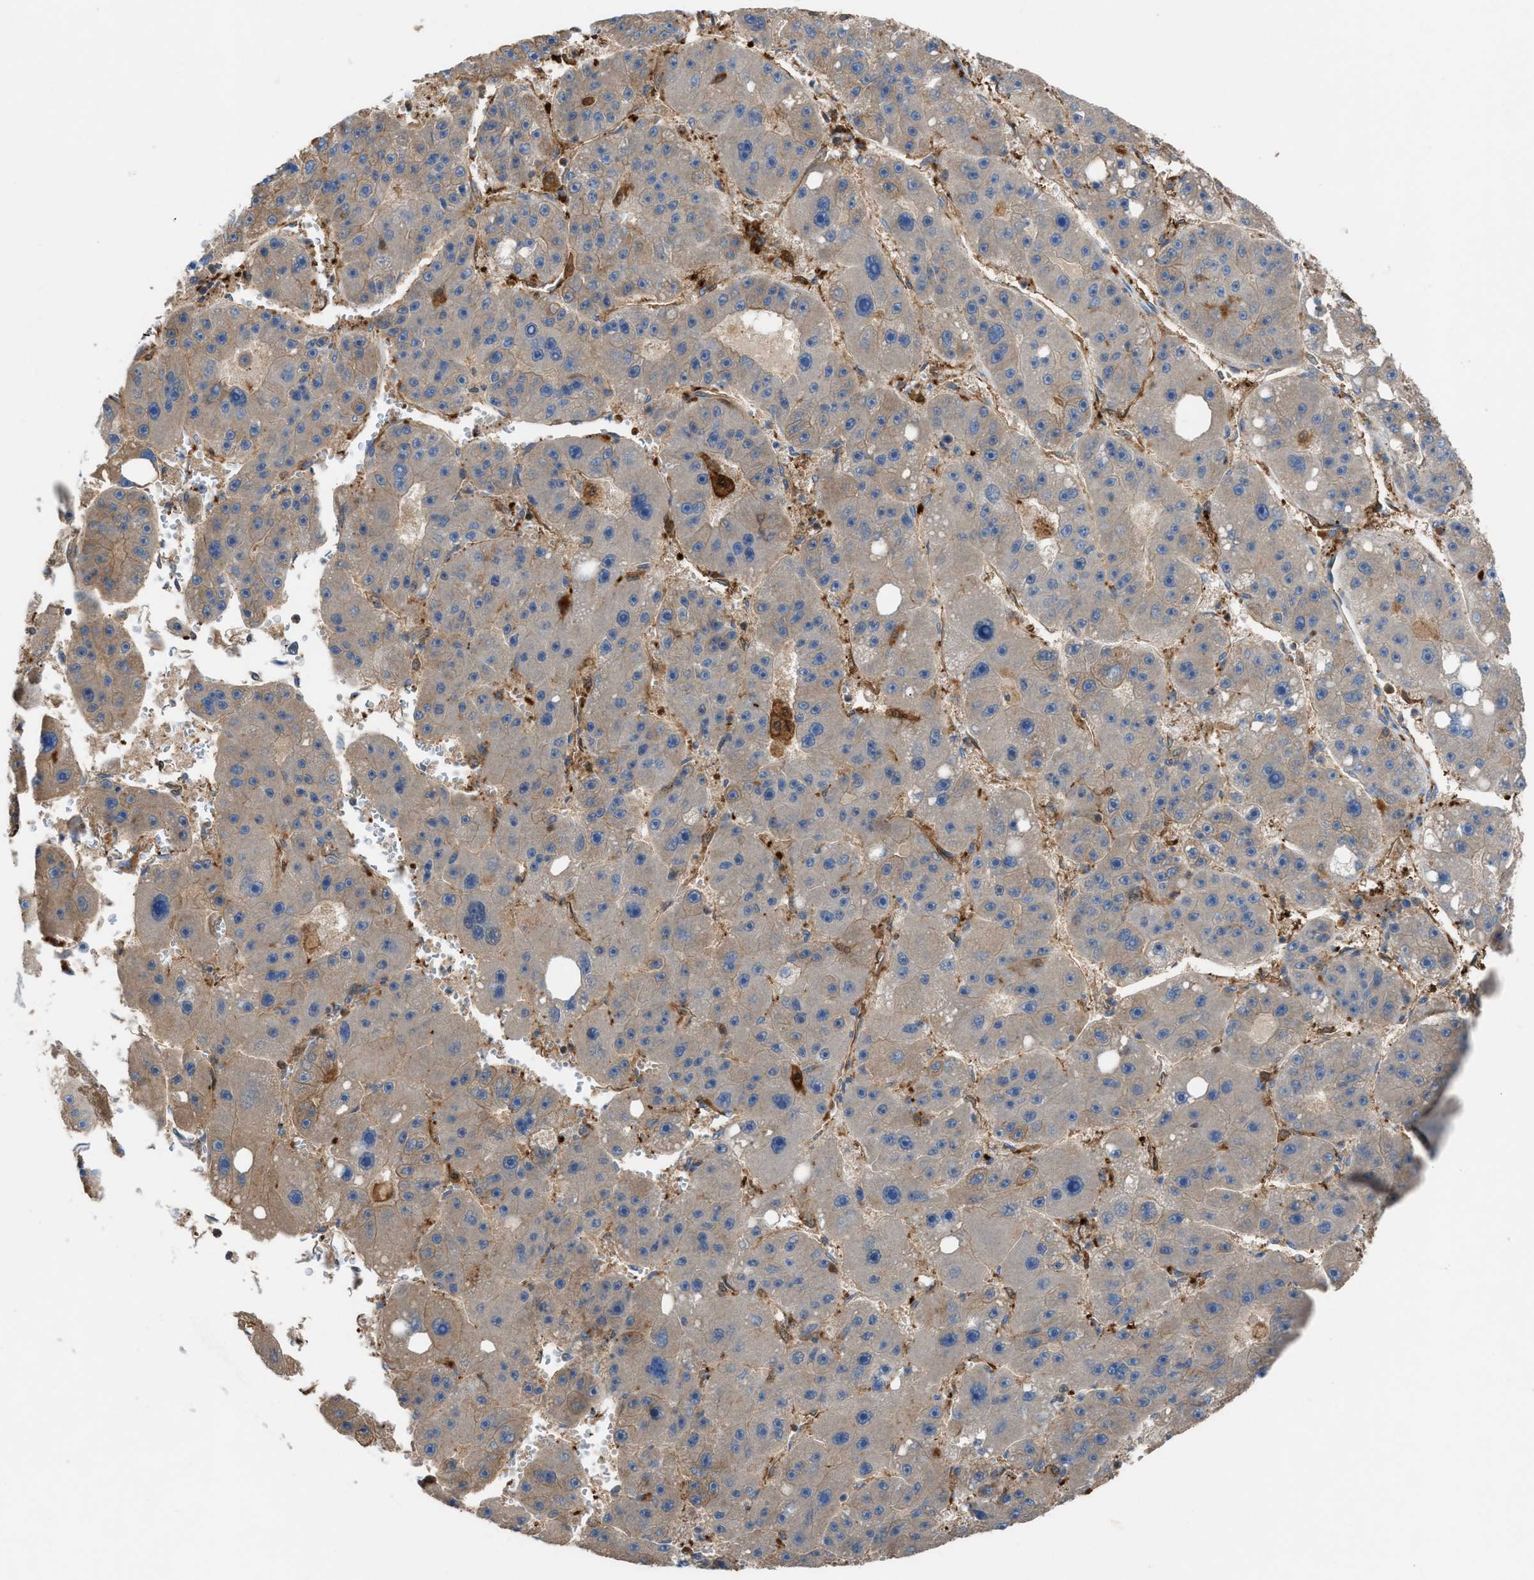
{"staining": {"intensity": "weak", "quantity": "<25%", "location": "cytoplasmic/membranous"}, "tissue": "liver cancer", "cell_type": "Tumor cells", "image_type": "cancer", "snomed": [{"axis": "morphology", "description": "Carcinoma, Hepatocellular, NOS"}, {"axis": "topography", "description": "Liver"}], "caption": "Immunohistochemistry (IHC) micrograph of neoplastic tissue: human liver cancer (hepatocellular carcinoma) stained with DAB displays no significant protein expression in tumor cells.", "gene": "TPK1", "patient": {"sex": "female", "age": 61}}